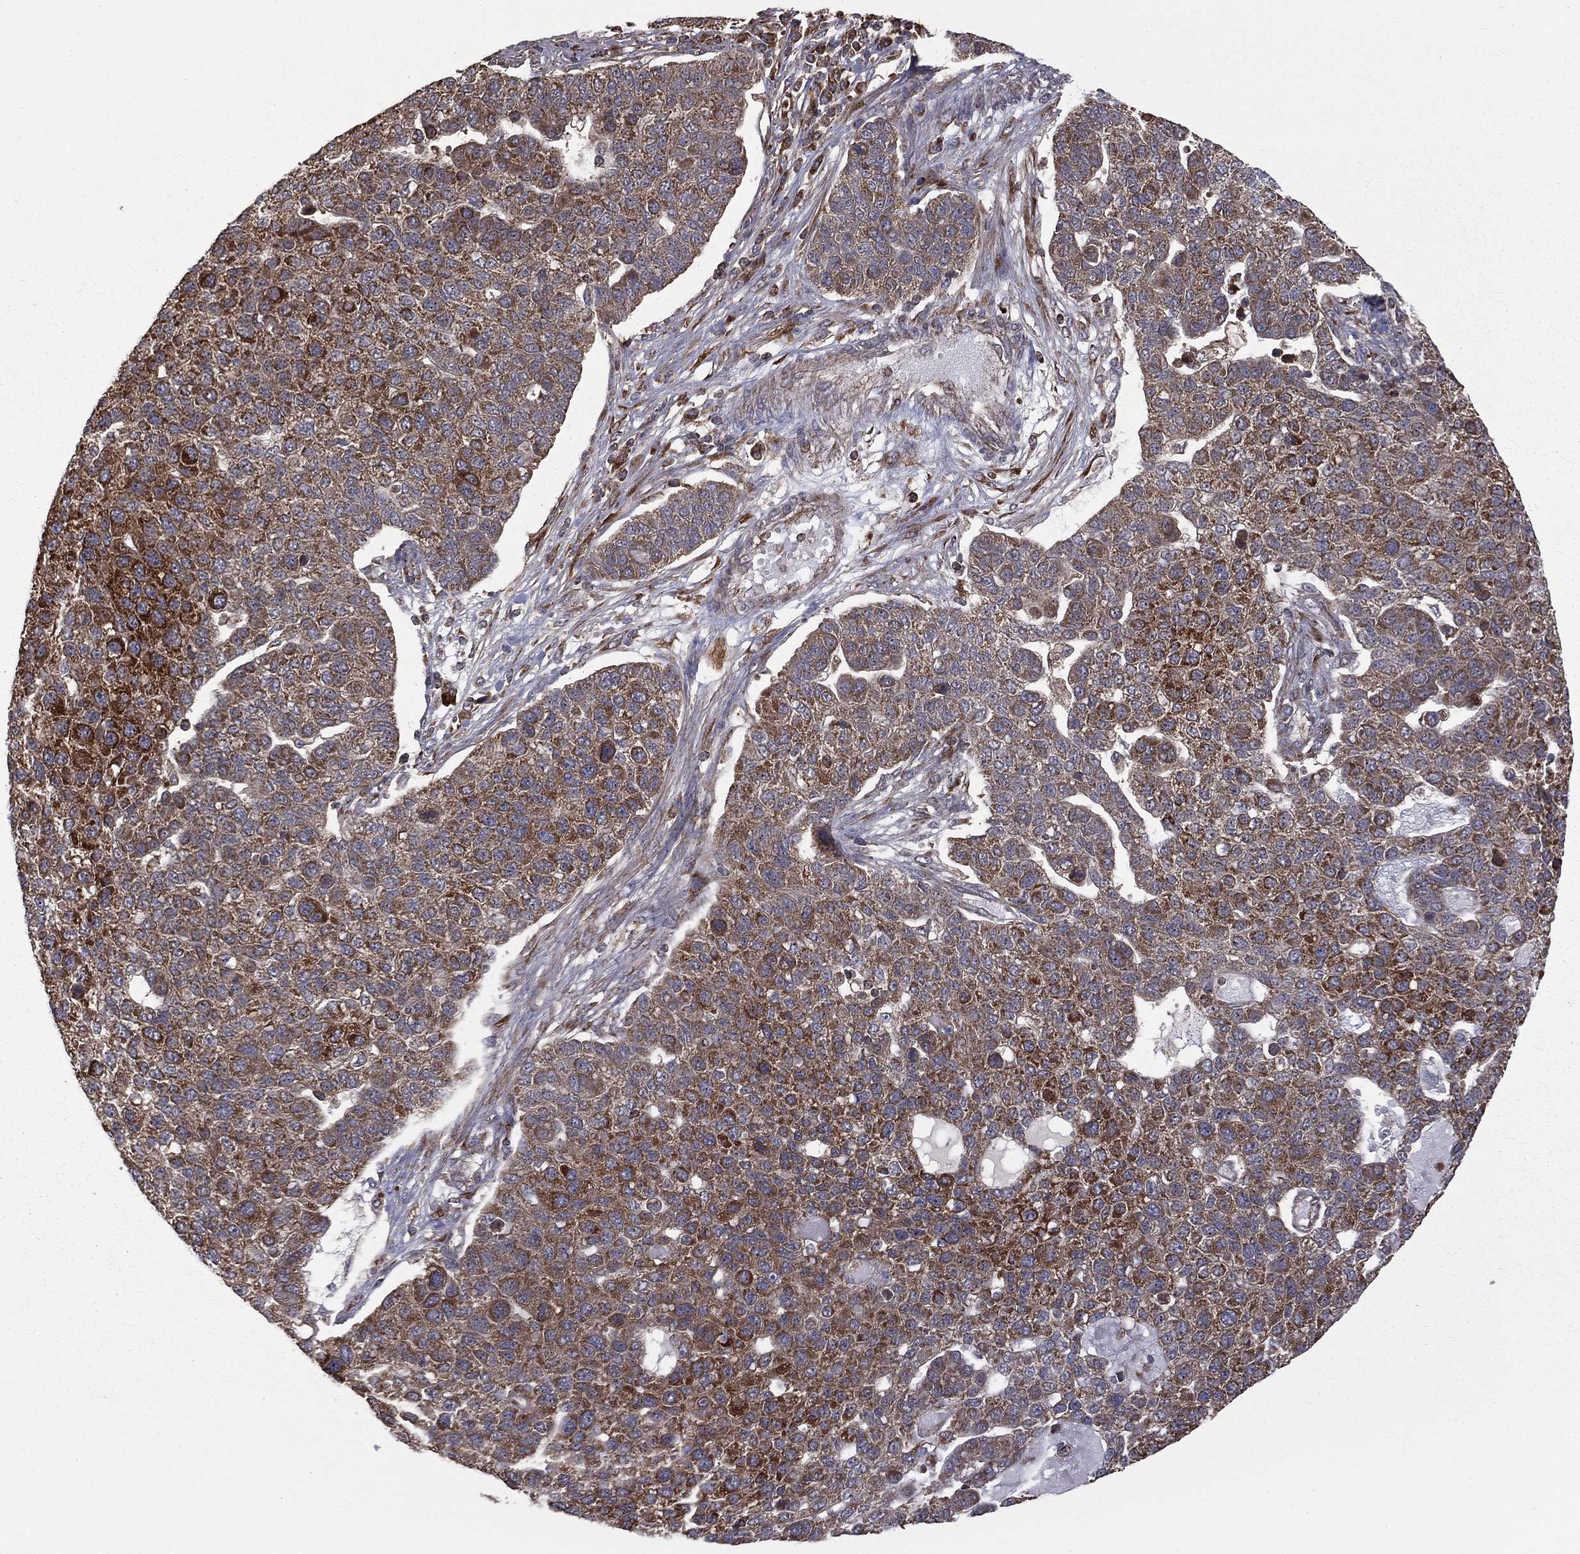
{"staining": {"intensity": "moderate", "quantity": ">75%", "location": "cytoplasmic/membranous"}, "tissue": "pancreatic cancer", "cell_type": "Tumor cells", "image_type": "cancer", "snomed": [{"axis": "morphology", "description": "Adenocarcinoma, NOS"}, {"axis": "topography", "description": "Pancreas"}], "caption": "A brown stain highlights moderate cytoplasmic/membranous expression of a protein in adenocarcinoma (pancreatic) tumor cells.", "gene": "OLFML1", "patient": {"sex": "female", "age": 61}}